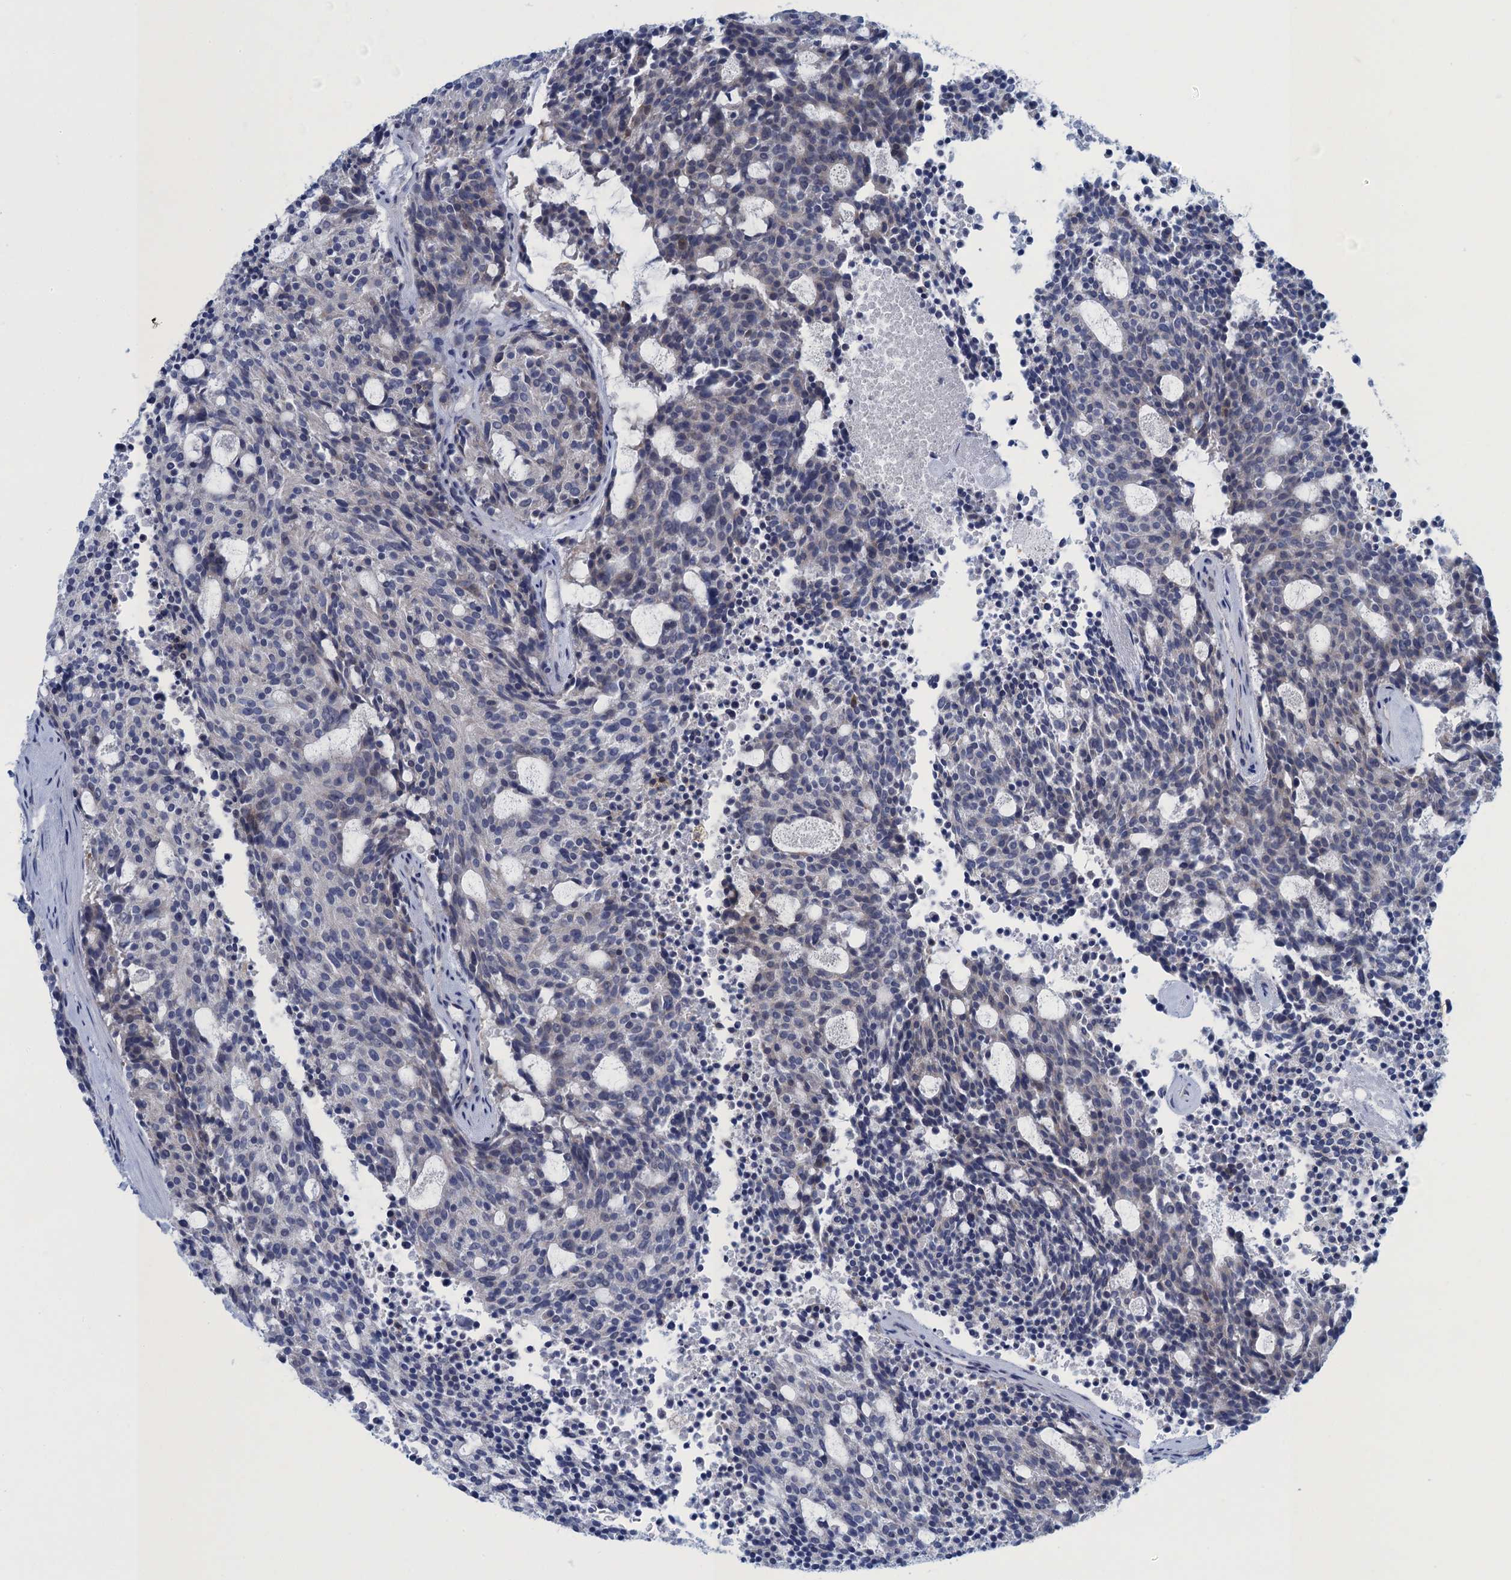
{"staining": {"intensity": "negative", "quantity": "none", "location": "none"}, "tissue": "carcinoid", "cell_type": "Tumor cells", "image_type": "cancer", "snomed": [{"axis": "morphology", "description": "Carcinoid, malignant, NOS"}, {"axis": "topography", "description": "Pancreas"}], "caption": "An immunohistochemistry (IHC) photomicrograph of carcinoid is shown. There is no staining in tumor cells of carcinoid. The staining is performed using DAB (3,3'-diaminobenzidine) brown chromogen with nuclei counter-stained in using hematoxylin.", "gene": "SCEL", "patient": {"sex": "female", "age": 54}}